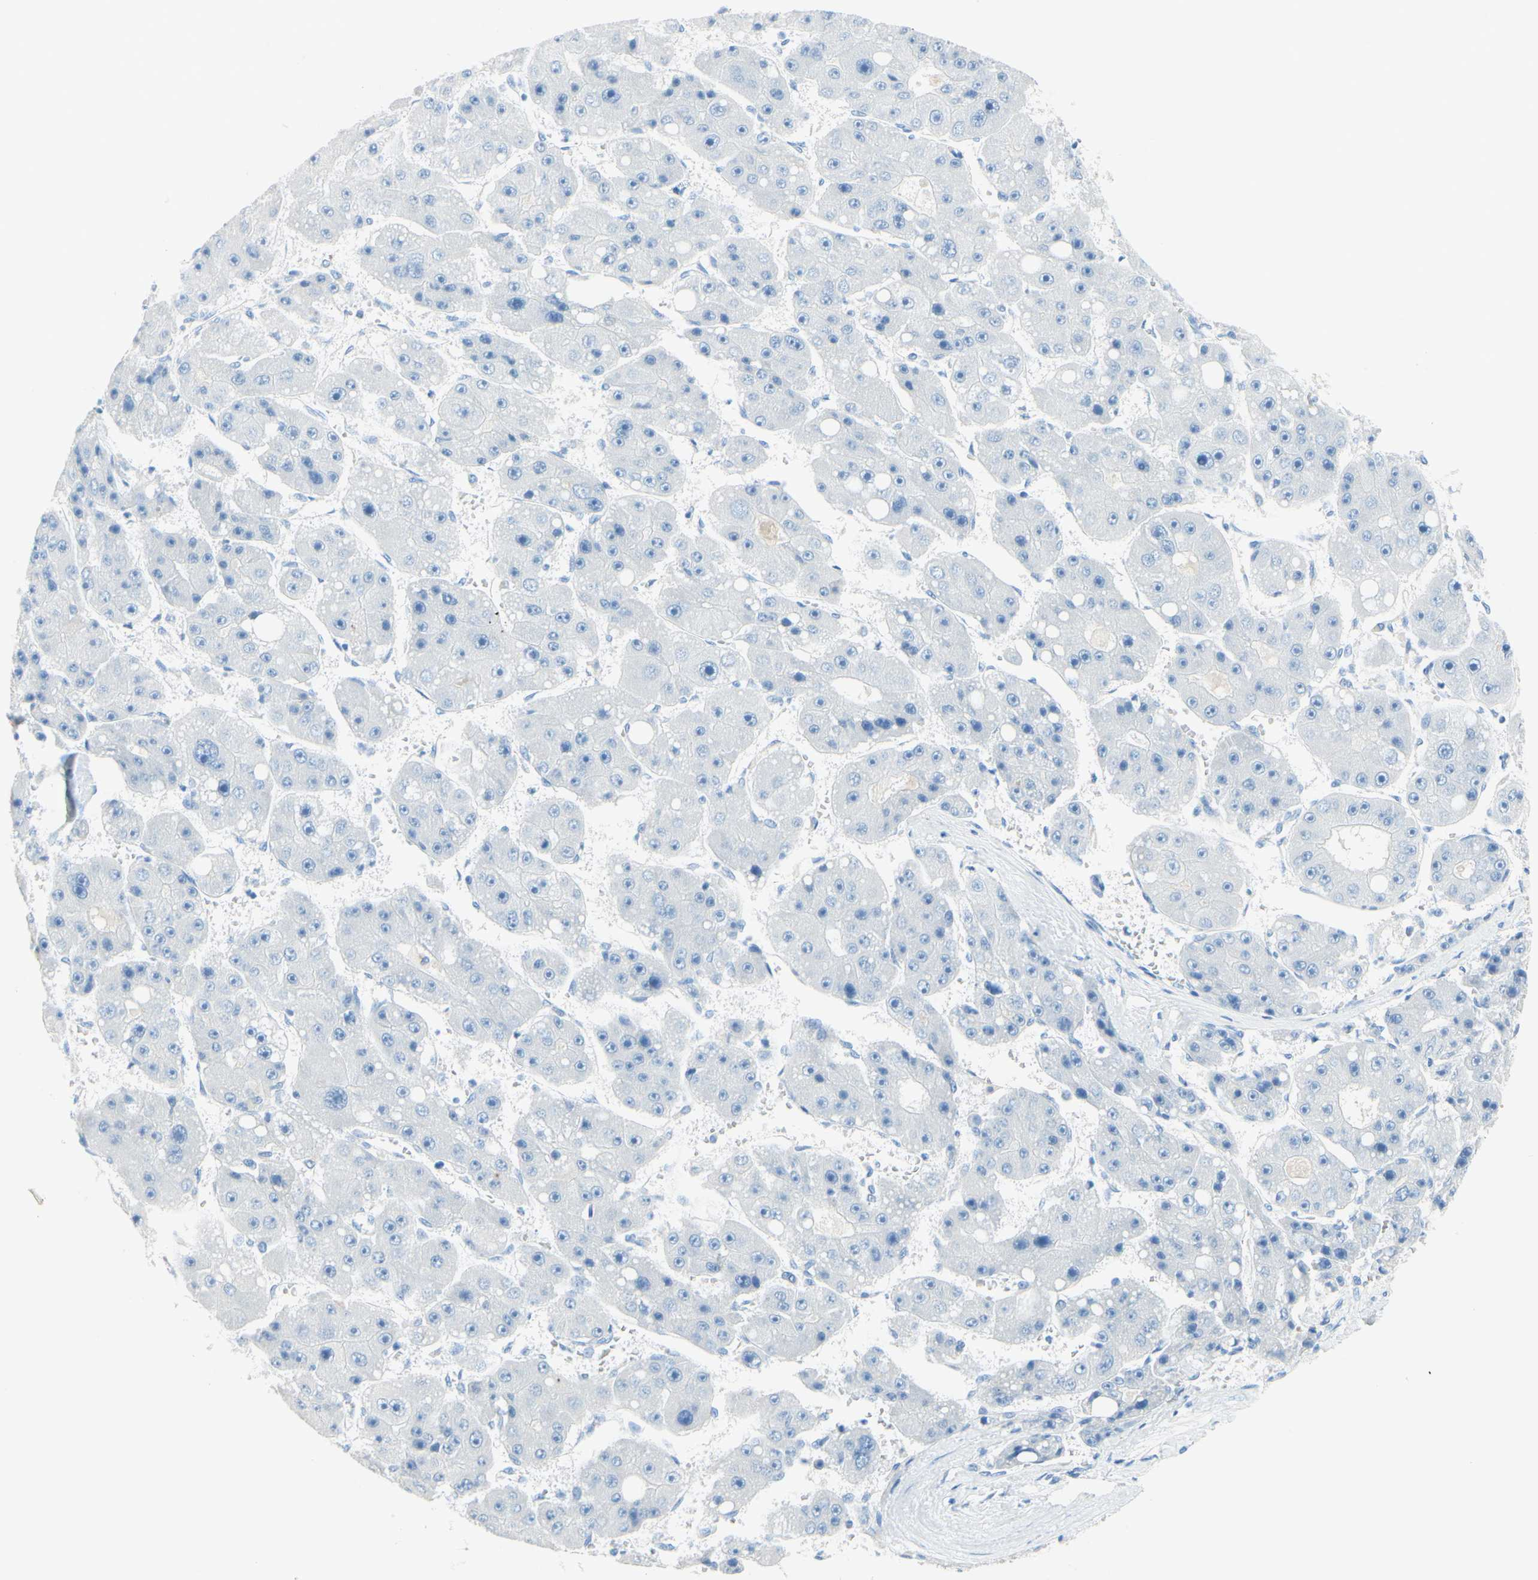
{"staining": {"intensity": "negative", "quantity": "none", "location": "none"}, "tissue": "liver cancer", "cell_type": "Tumor cells", "image_type": "cancer", "snomed": [{"axis": "morphology", "description": "Carcinoma, Hepatocellular, NOS"}, {"axis": "topography", "description": "Liver"}], "caption": "An image of hepatocellular carcinoma (liver) stained for a protein exhibits no brown staining in tumor cells.", "gene": "IL6ST", "patient": {"sex": "female", "age": 61}}